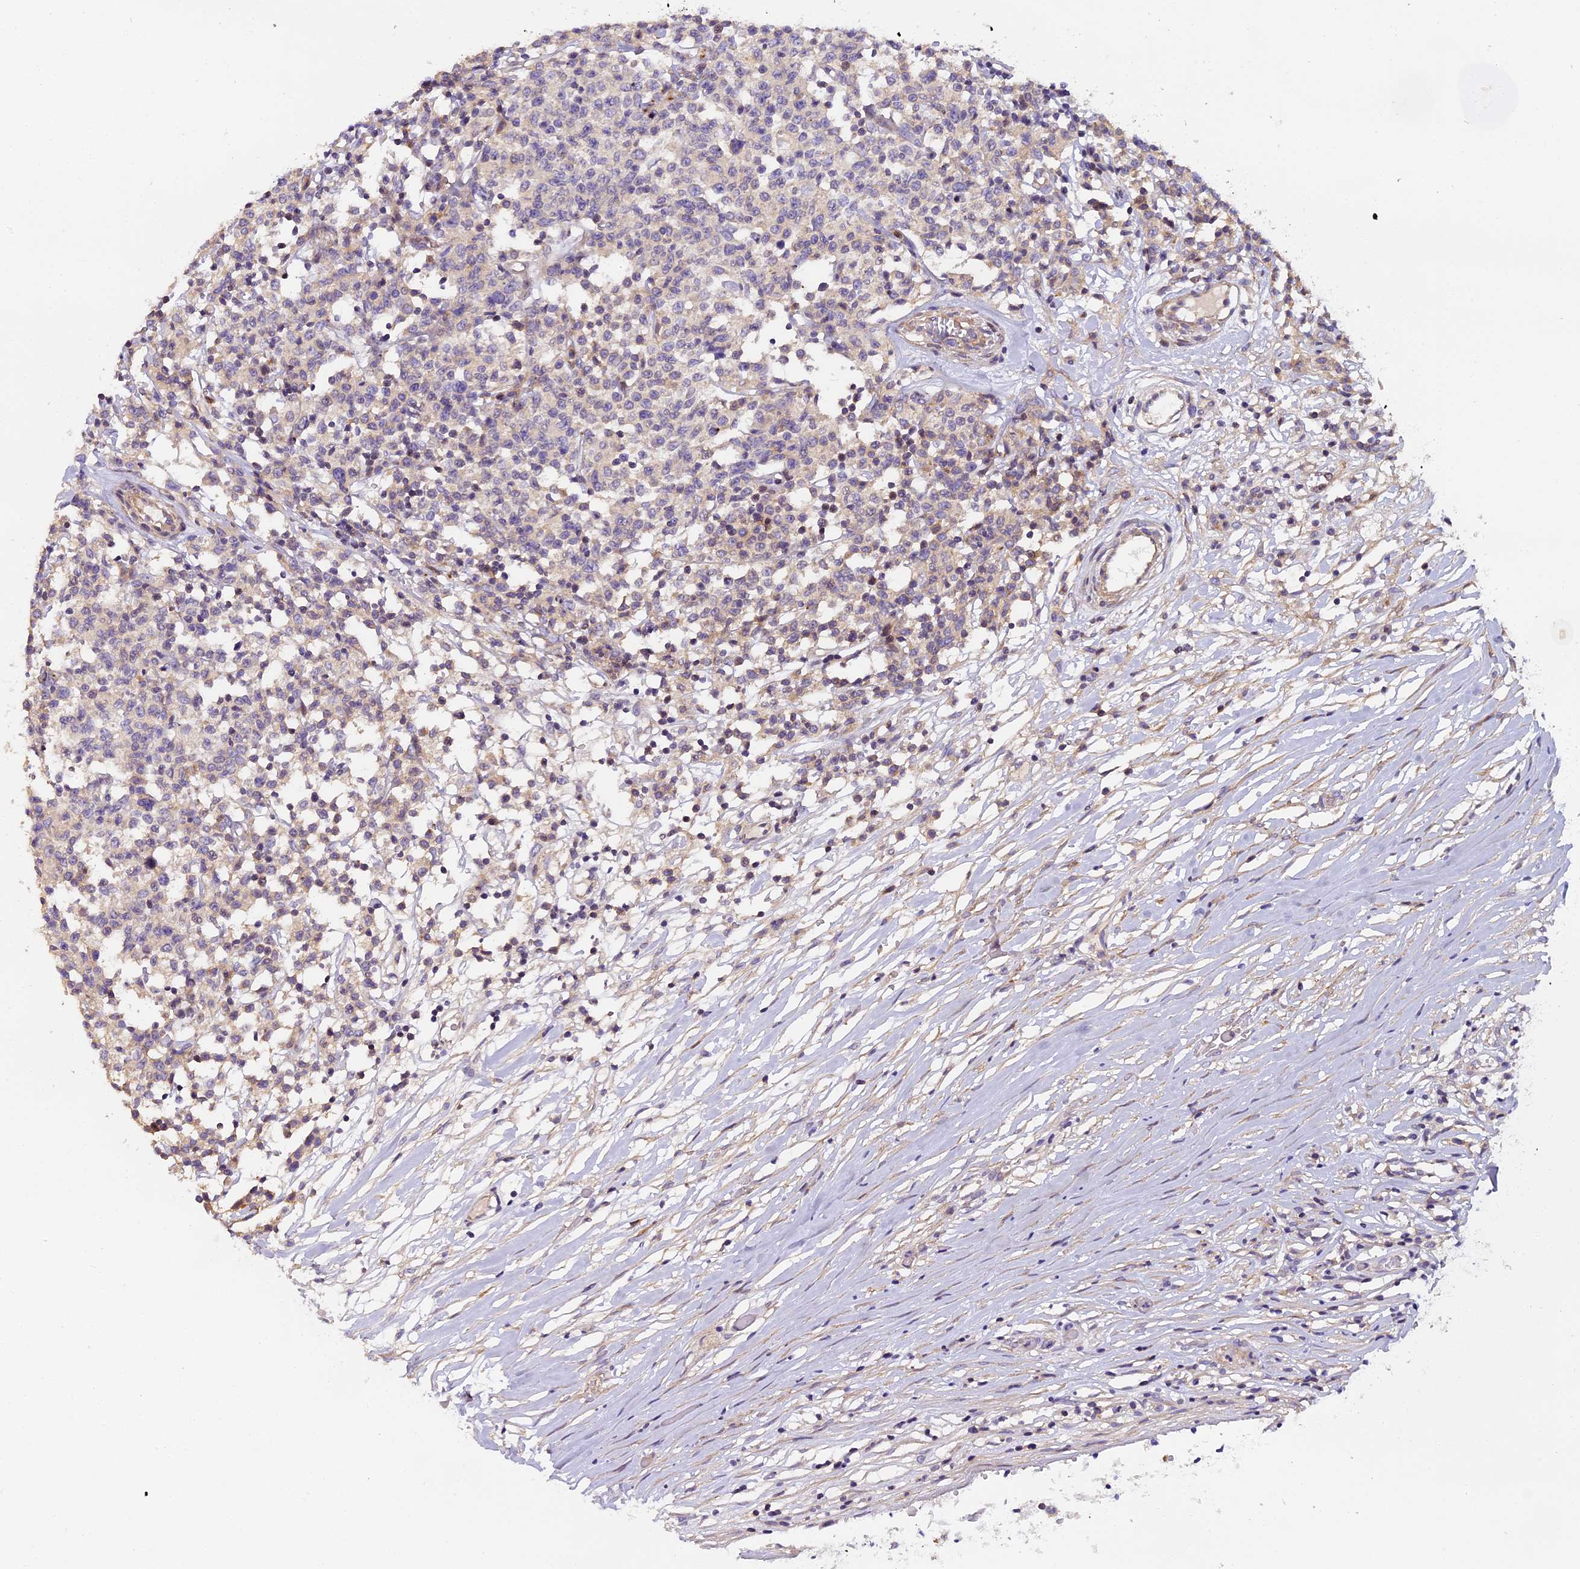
{"staining": {"intensity": "weak", "quantity": "<25%", "location": "cytoplasmic/membranous"}, "tissue": "lymphoma", "cell_type": "Tumor cells", "image_type": "cancer", "snomed": [{"axis": "morphology", "description": "Malignant lymphoma, non-Hodgkin's type, Low grade"}, {"axis": "topography", "description": "Small intestine"}], "caption": "There is no significant staining in tumor cells of lymphoma.", "gene": "FAM98C", "patient": {"sex": "female", "age": 59}}